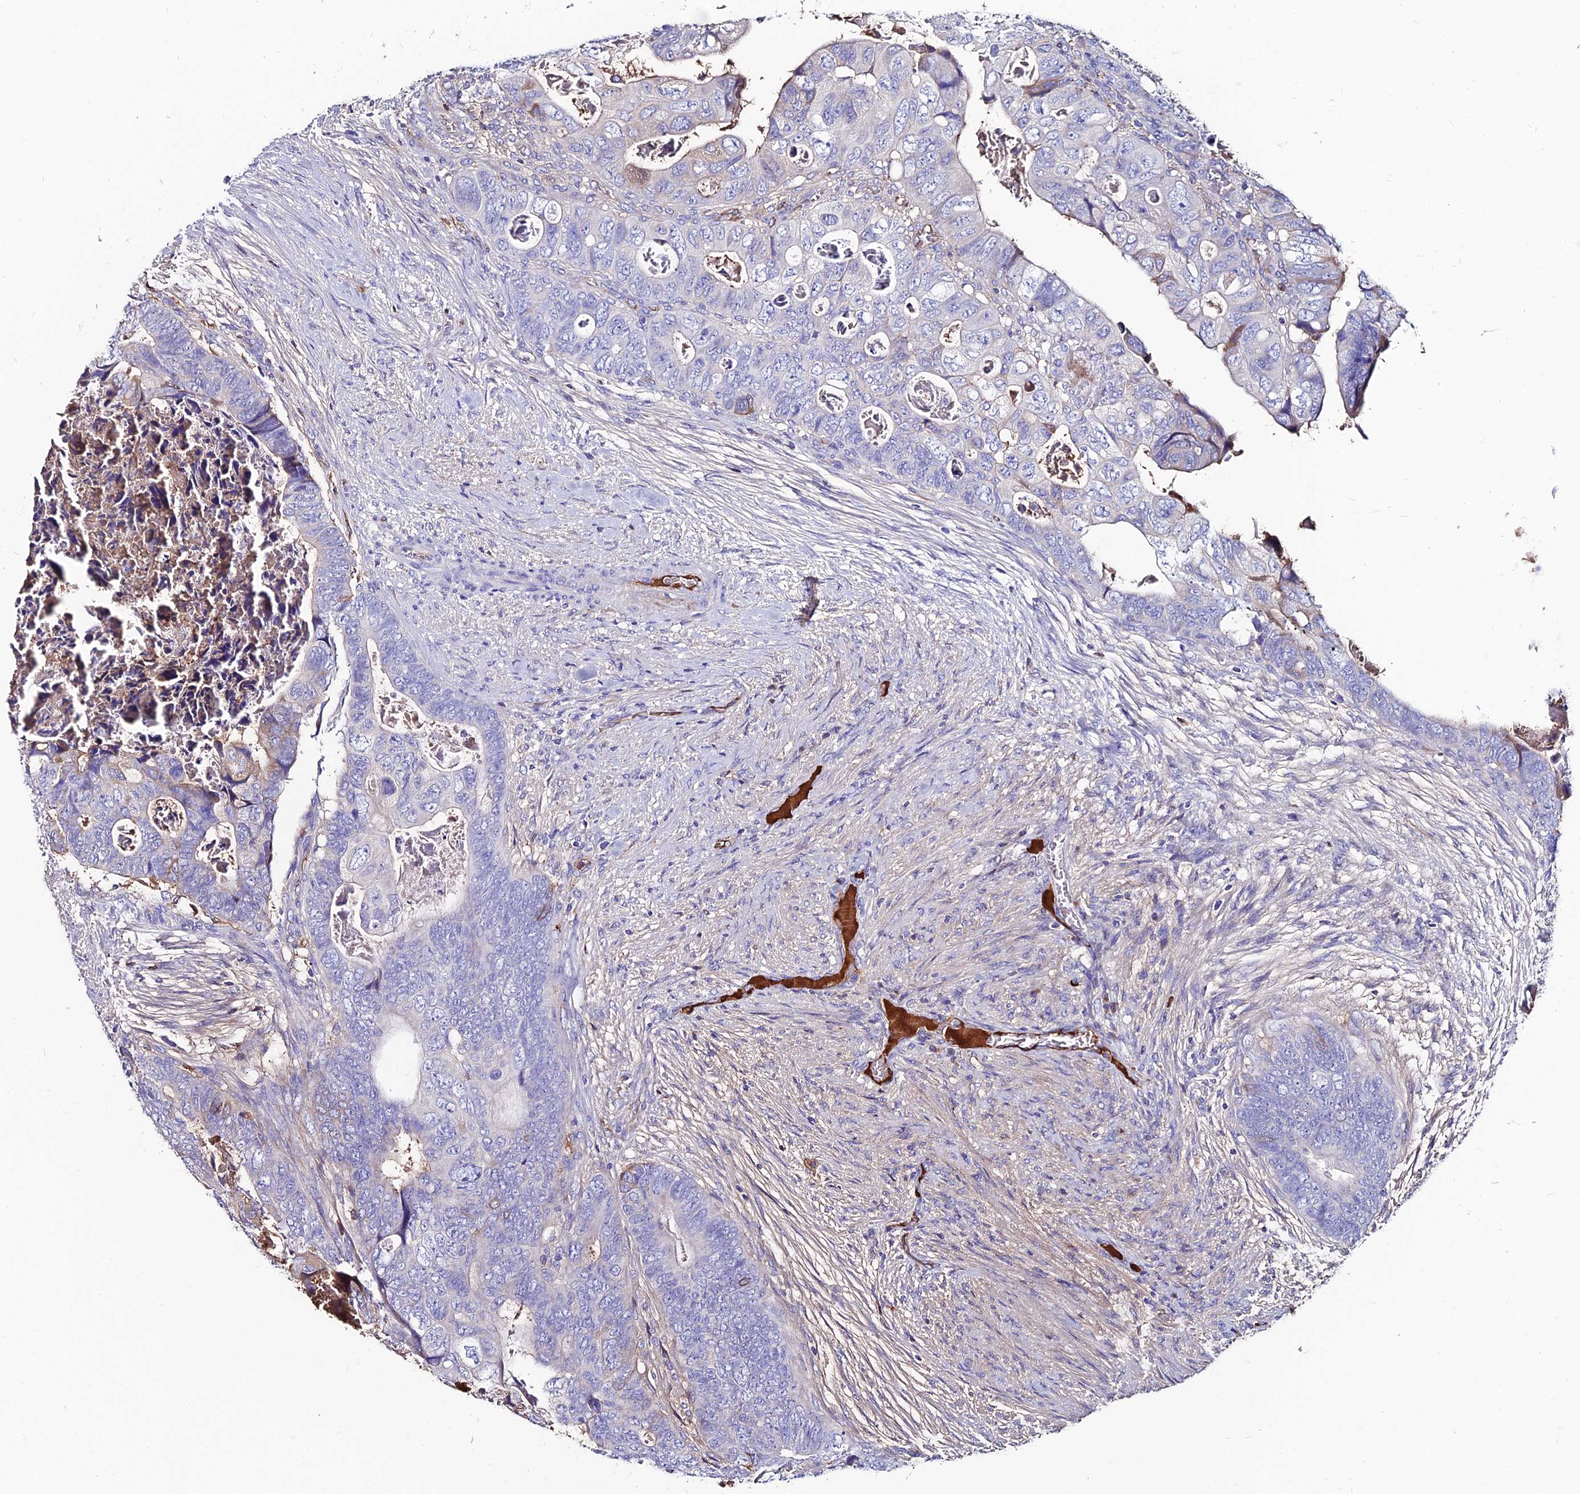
{"staining": {"intensity": "weak", "quantity": "<25%", "location": "cytoplasmic/membranous"}, "tissue": "colorectal cancer", "cell_type": "Tumor cells", "image_type": "cancer", "snomed": [{"axis": "morphology", "description": "Adenocarcinoma, NOS"}, {"axis": "topography", "description": "Rectum"}], "caption": "The IHC histopathology image has no significant positivity in tumor cells of adenocarcinoma (colorectal) tissue.", "gene": "SLC25A16", "patient": {"sex": "female", "age": 78}}